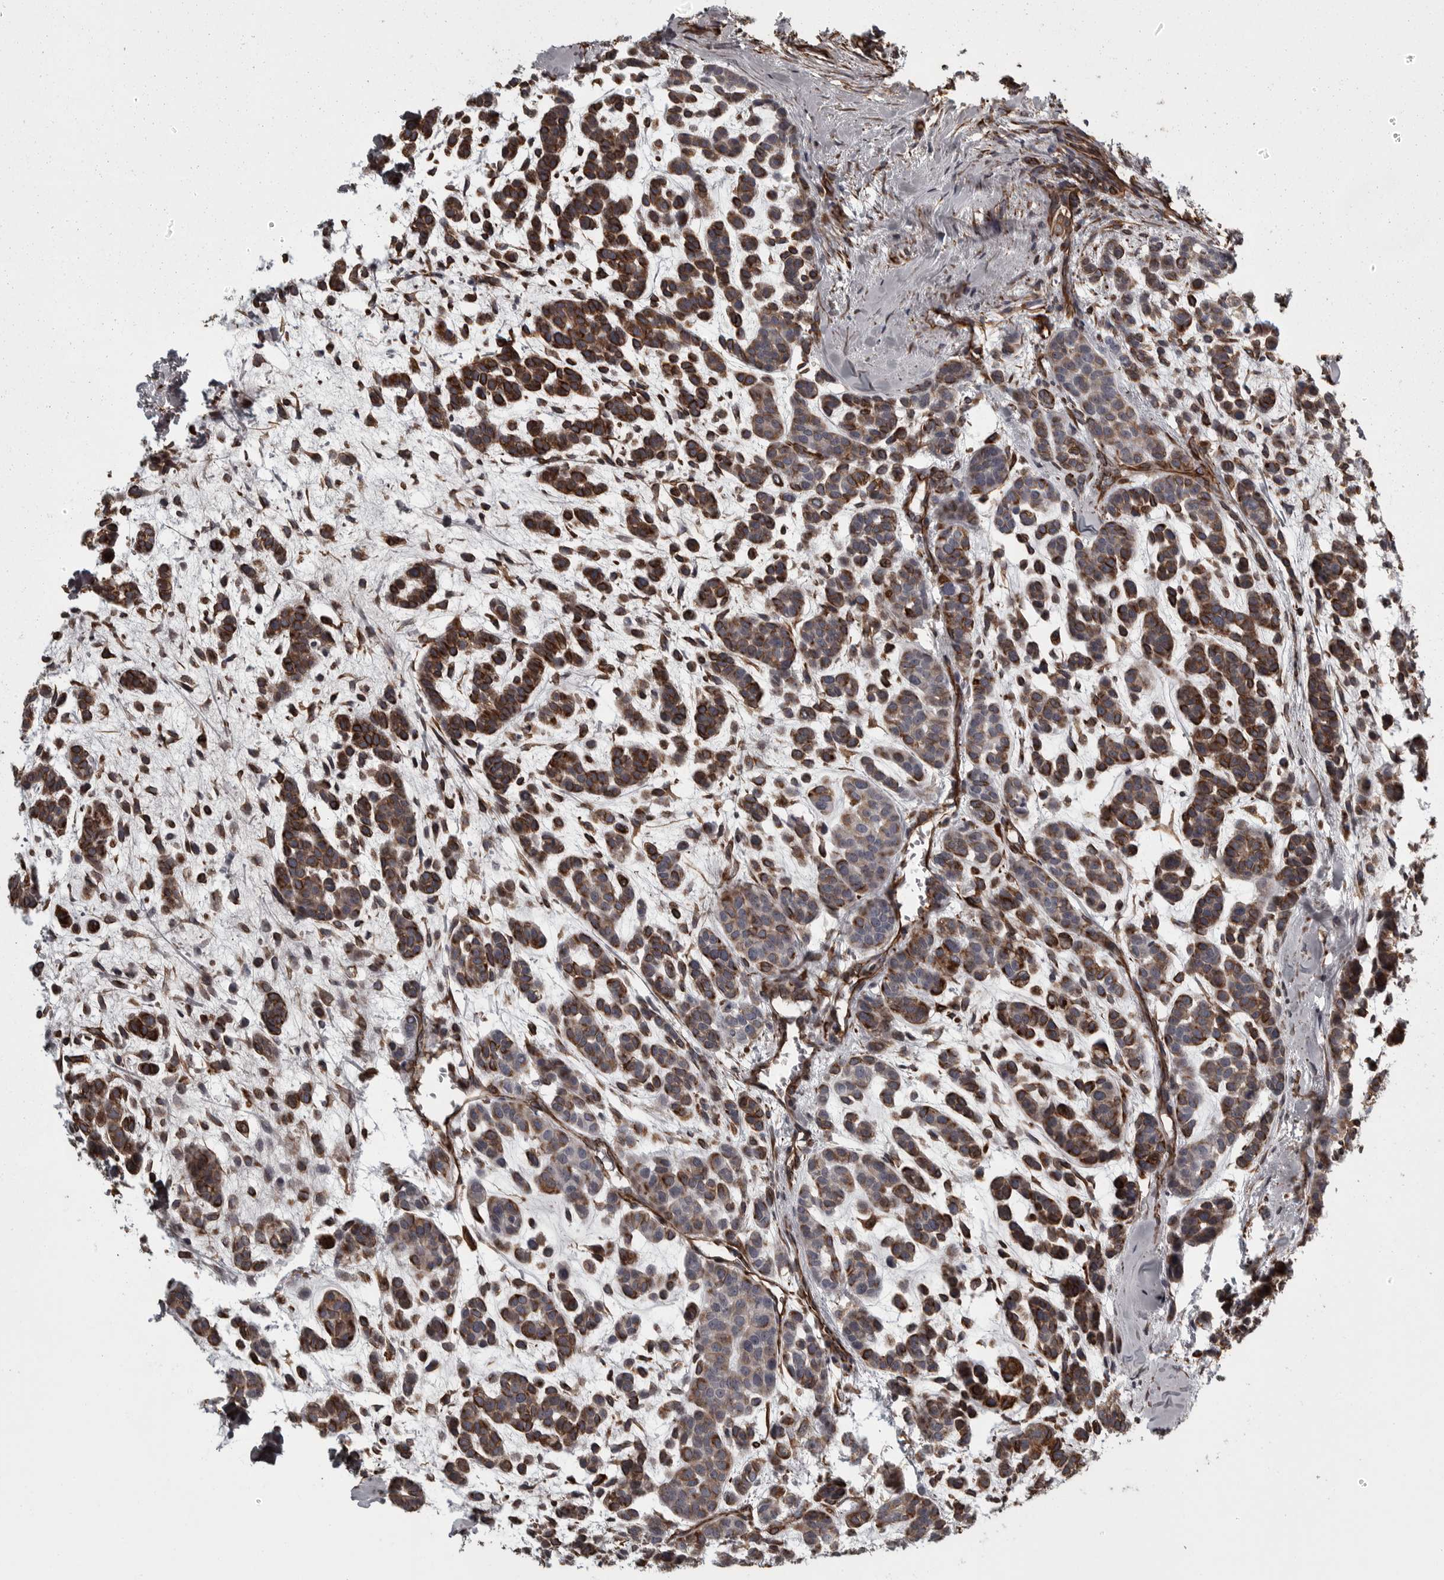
{"staining": {"intensity": "strong", "quantity": ">75%", "location": "cytoplasmic/membranous"}, "tissue": "head and neck cancer", "cell_type": "Tumor cells", "image_type": "cancer", "snomed": [{"axis": "morphology", "description": "Adenocarcinoma, NOS"}, {"axis": "morphology", "description": "Adenoma, NOS"}, {"axis": "topography", "description": "Head-Neck"}], "caption": "Protein staining reveals strong cytoplasmic/membranous staining in about >75% of tumor cells in head and neck cancer.", "gene": "FAAP100", "patient": {"sex": "female", "age": 55}}